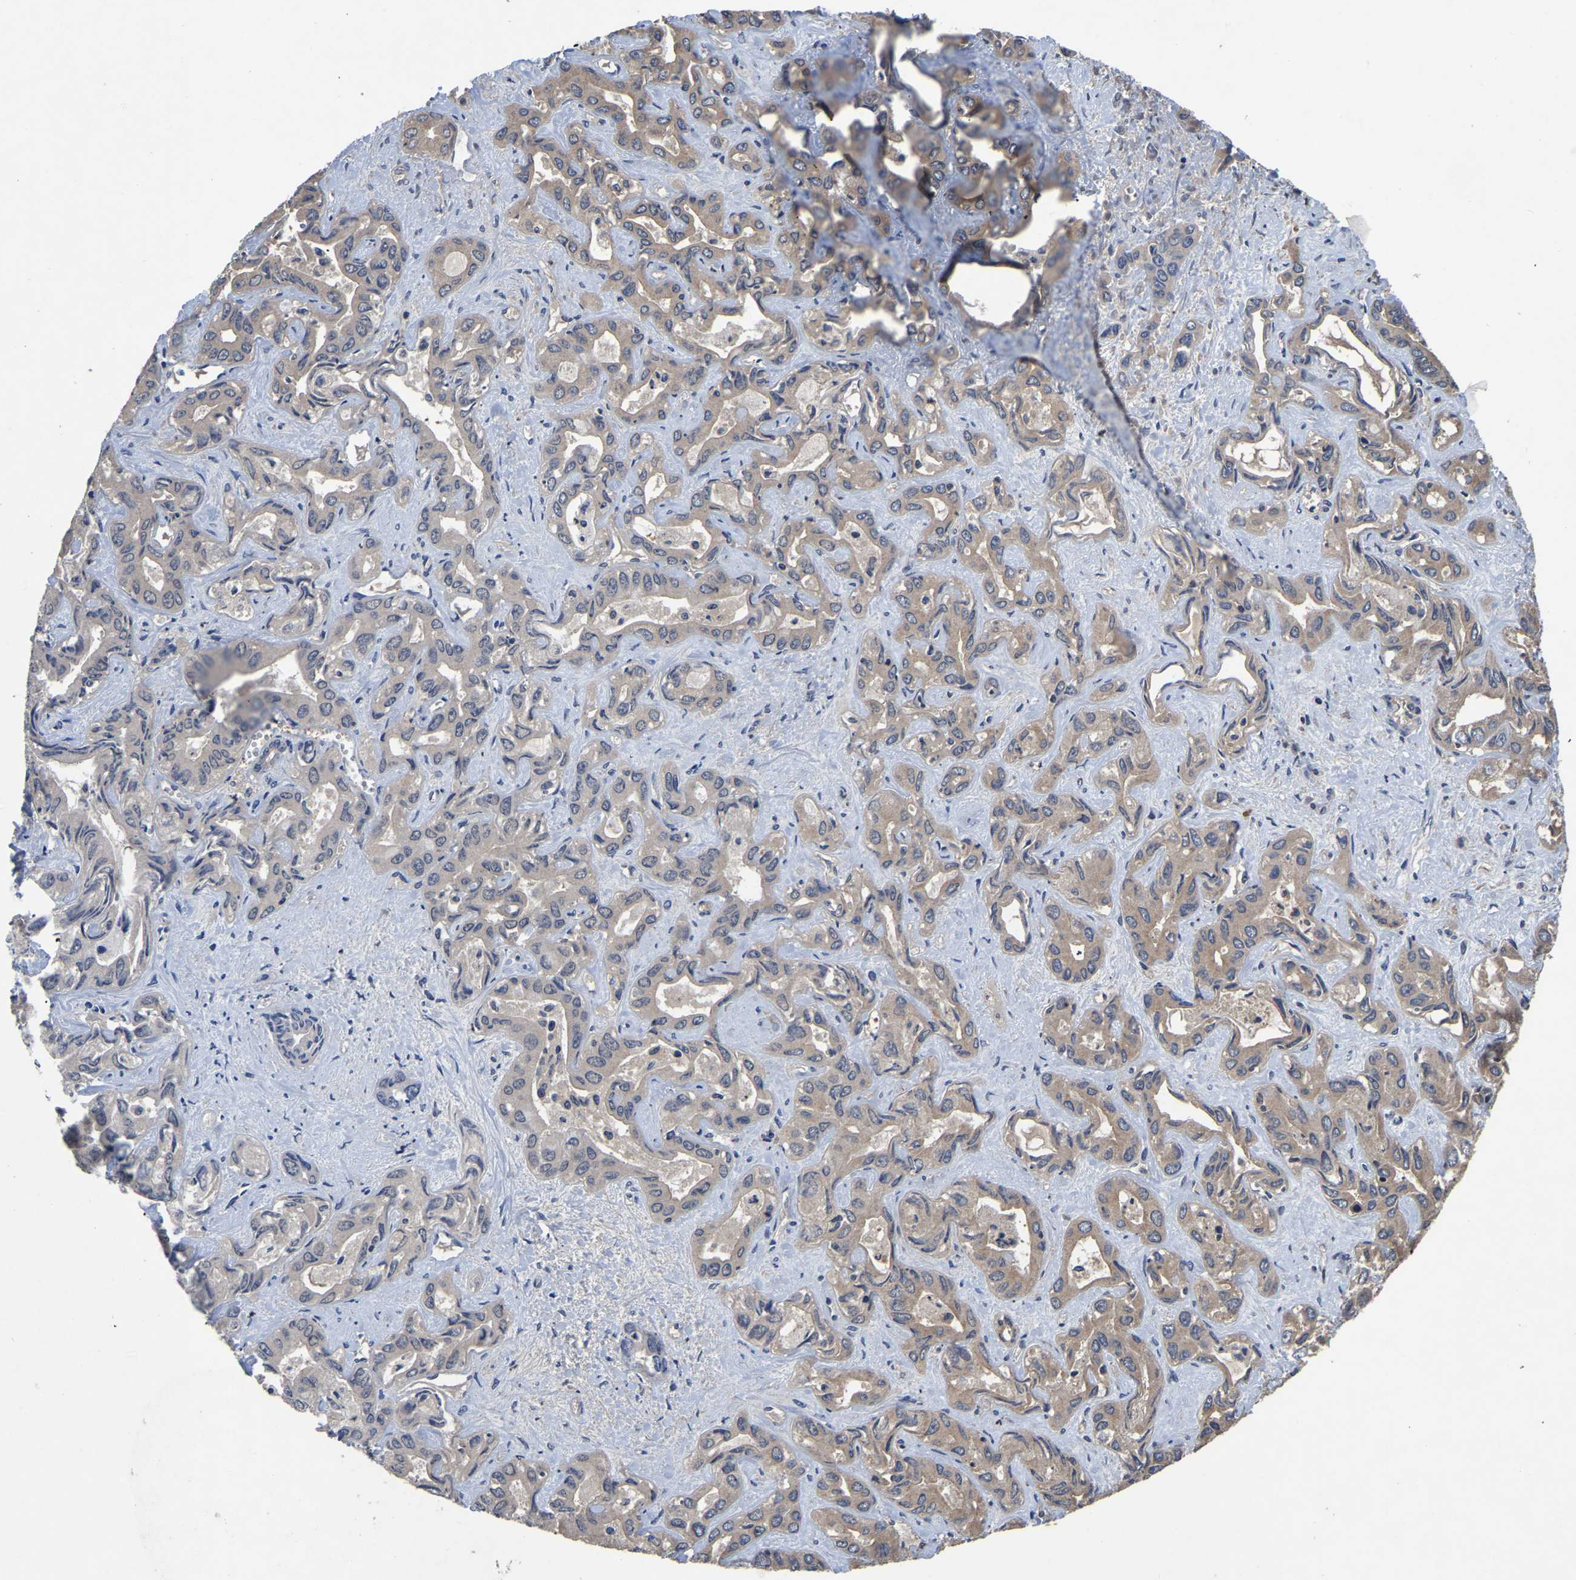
{"staining": {"intensity": "moderate", "quantity": "25%-75%", "location": "cytoplasmic/membranous"}, "tissue": "liver cancer", "cell_type": "Tumor cells", "image_type": "cancer", "snomed": [{"axis": "morphology", "description": "Cholangiocarcinoma"}, {"axis": "topography", "description": "Liver"}], "caption": "IHC micrograph of human cholangiocarcinoma (liver) stained for a protein (brown), which shows medium levels of moderate cytoplasmic/membranous staining in approximately 25%-75% of tumor cells.", "gene": "CRYZL1", "patient": {"sex": "female", "age": 52}}